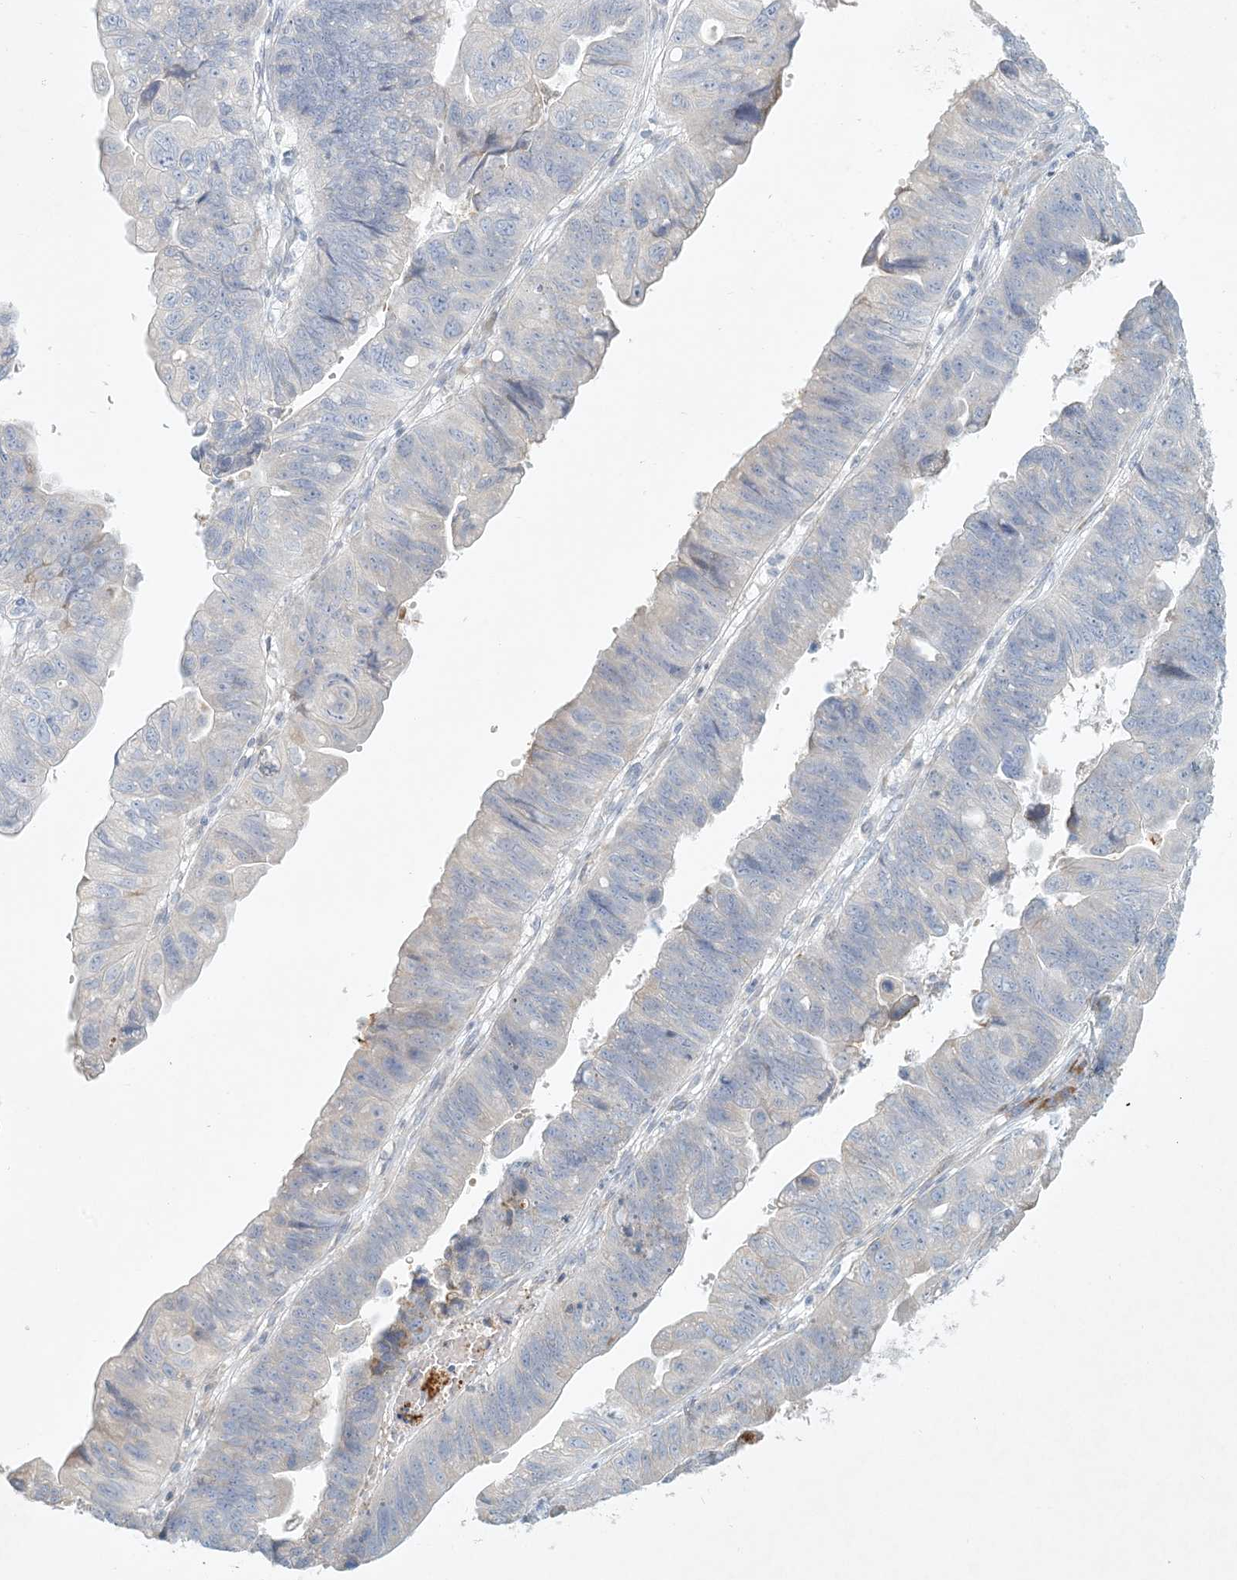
{"staining": {"intensity": "negative", "quantity": "none", "location": "none"}, "tissue": "stomach cancer", "cell_type": "Tumor cells", "image_type": "cancer", "snomed": [{"axis": "morphology", "description": "Adenocarcinoma, NOS"}, {"axis": "topography", "description": "Stomach"}], "caption": "Adenocarcinoma (stomach) was stained to show a protein in brown. There is no significant staining in tumor cells. Brightfield microscopy of immunohistochemistry (IHC) stained with DAB (brown) and hematoxylin (blue), captured at high magnification.", "gene": "ZNF385D", "patient": {"sex": "male", "age": 59}}